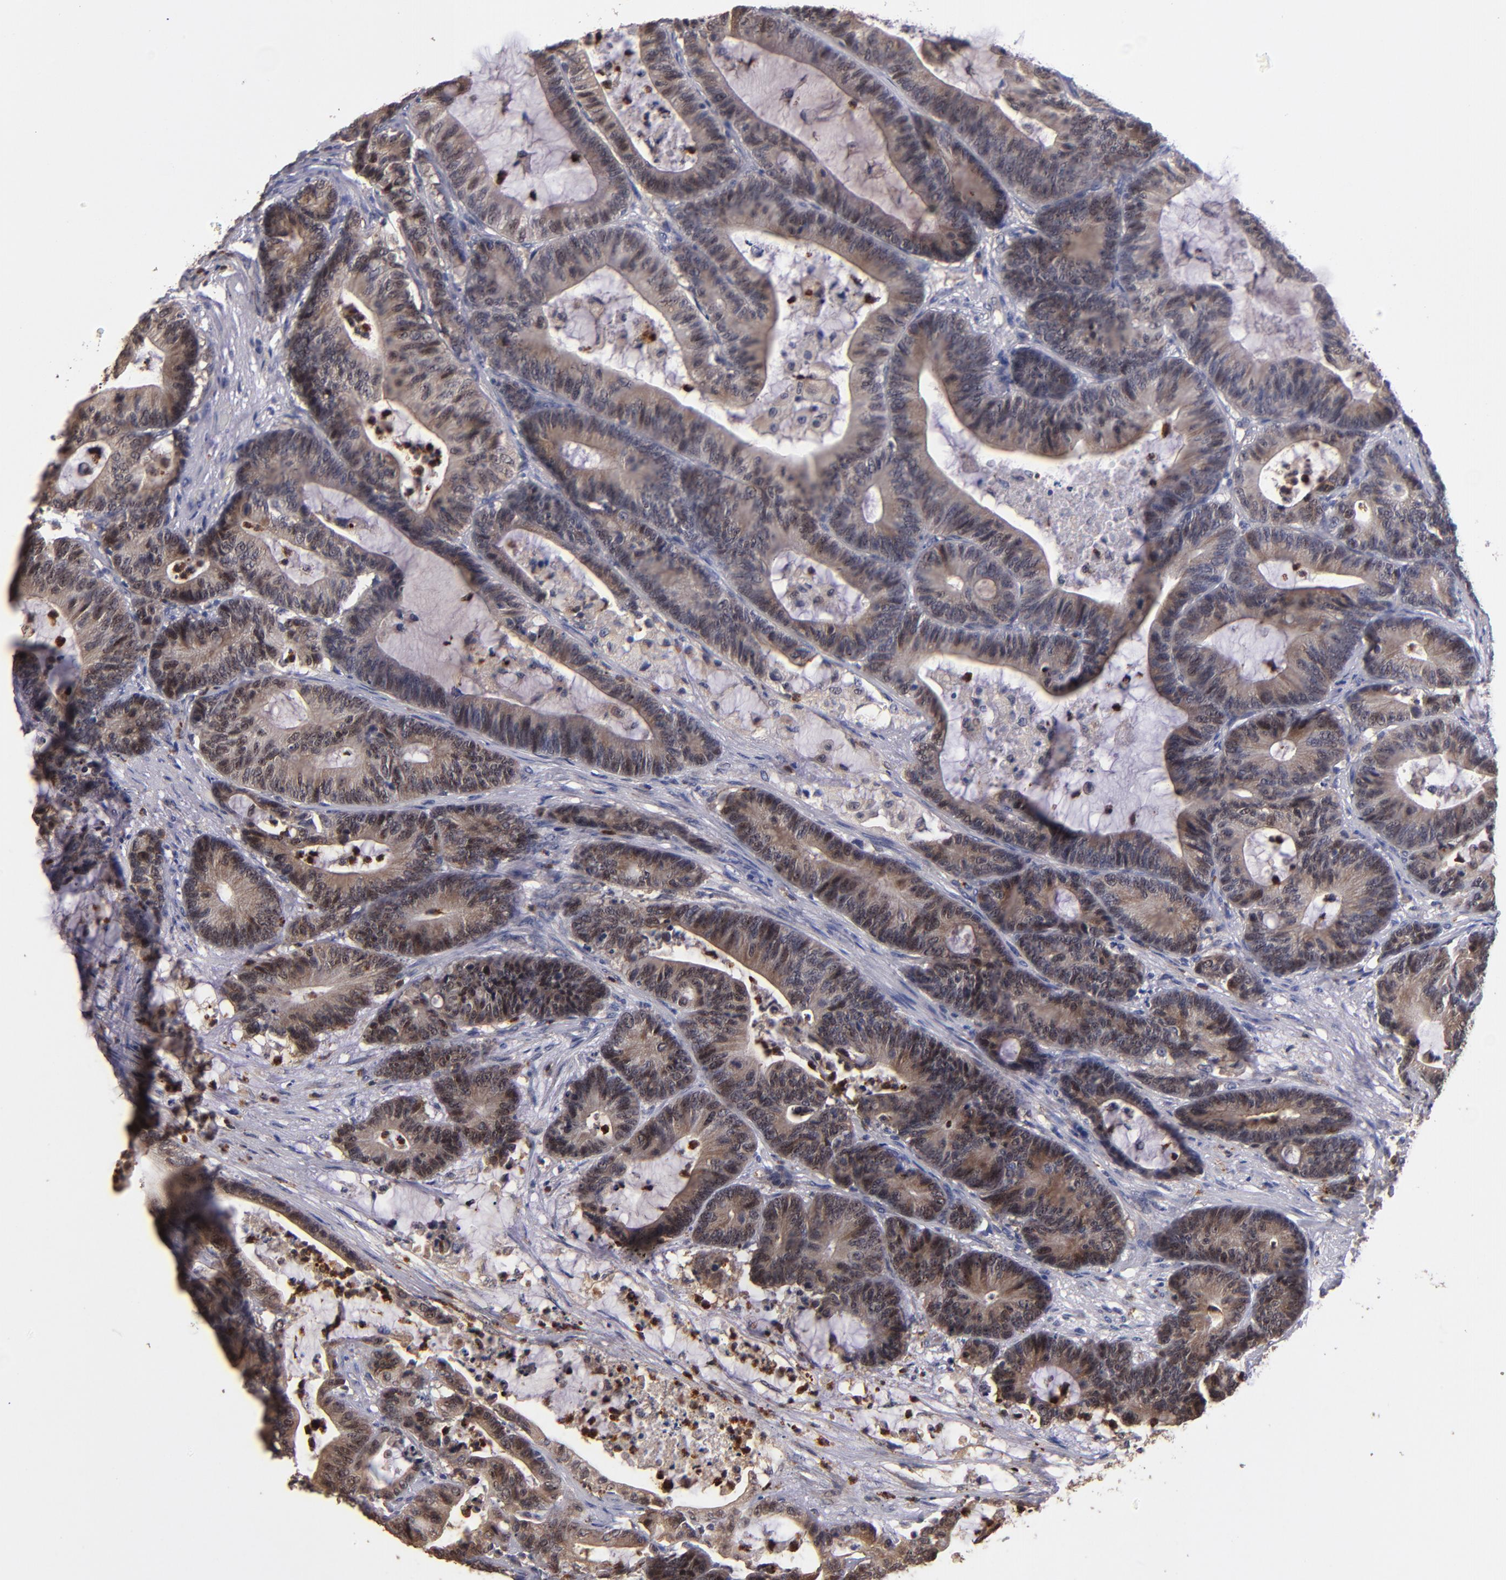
{"staining": {"intensity": "moderate", "quantity": ">75%", "location": "cytoplasmic/membranous"}, "tissue": "colorectal cancer", "cell_type": "Tumor cells", "image_type": "cancer", "snomed": [{"axis": "morphology", "description": "Adenocarcinoma, NOS"}, {"axis": "topography", "description": "Colon"}], "caption": "The immunohistochemical stain labels moderate cytoplasmic/membranous staining in tumor cells of colorectal adenocarcinoma tissue.", "gene": "TTLL12", "patient": {"sex": "female", "age": 84}}